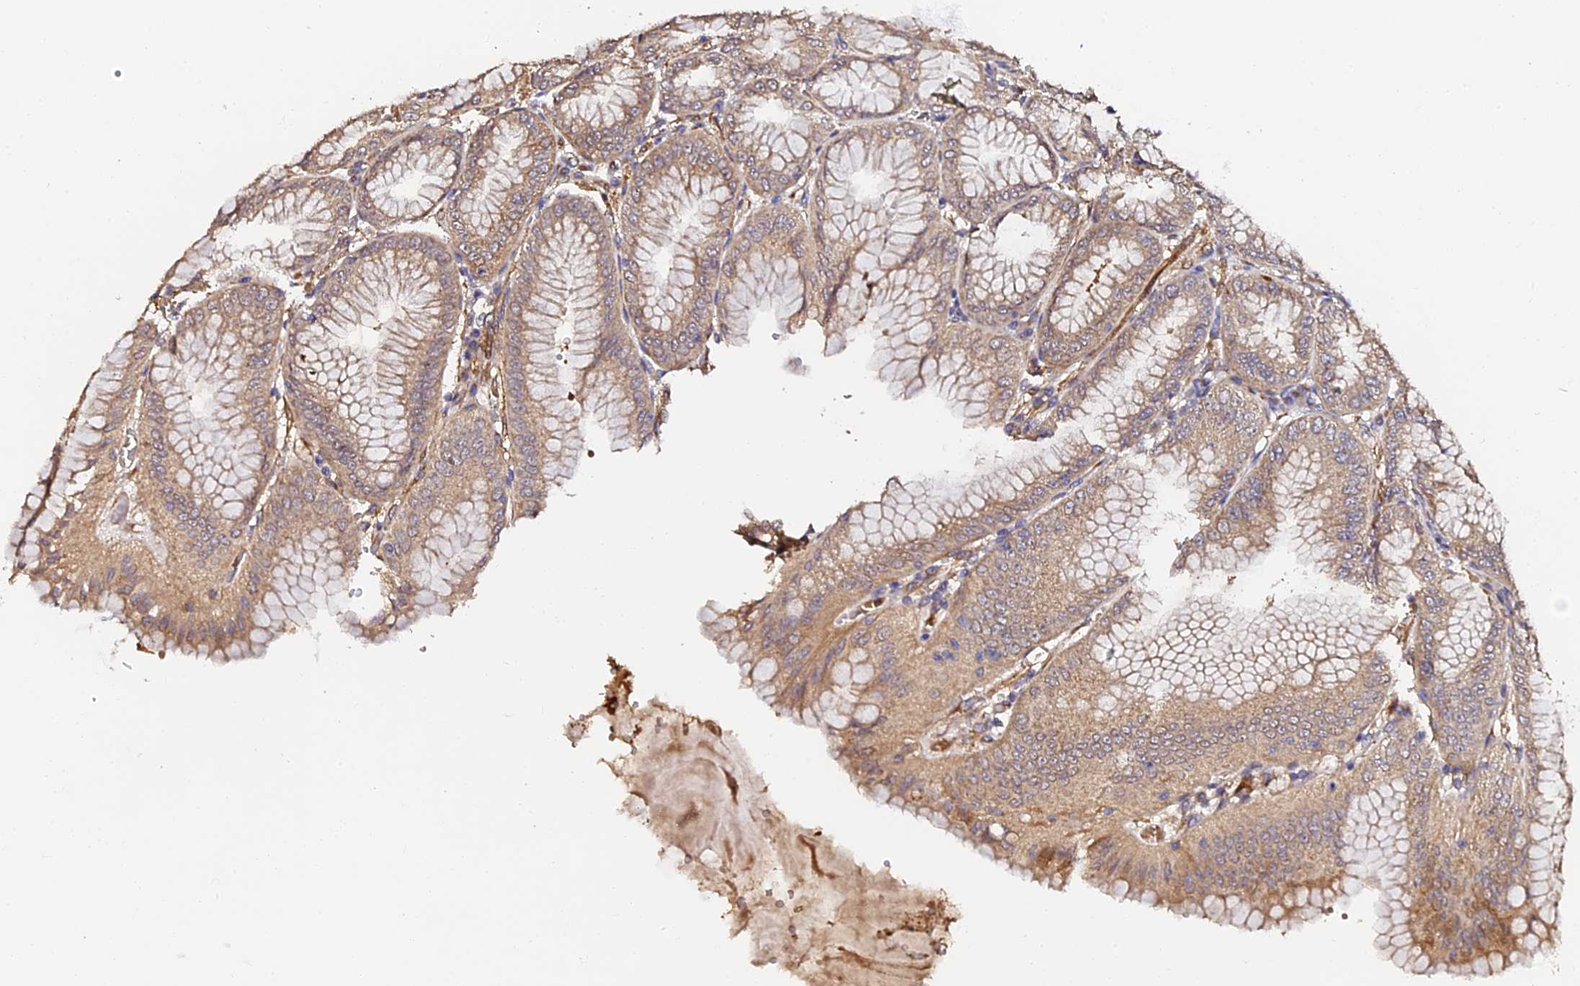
{"staining": {"intensity": "moderate", "quantity": ">75%", "location": "cytoplasmic/membranous"}, "tissue": "stomach", "cell_type": "Glandular cells", "image_type": "normal", "snomed": [{"axis": "morphology", "description": "Normal tissue, NOS"}, {"axis": "topography", "description": "Stomach, lower"}], "caption": "Moderate cytoplasmic/membranous positivity for a protein is seen in about >75% of glandular cells of normal stomach using immunohistochemistry (IHC).", "gene": "TDO2", "patient": {"sex": "male", "age": 71}}